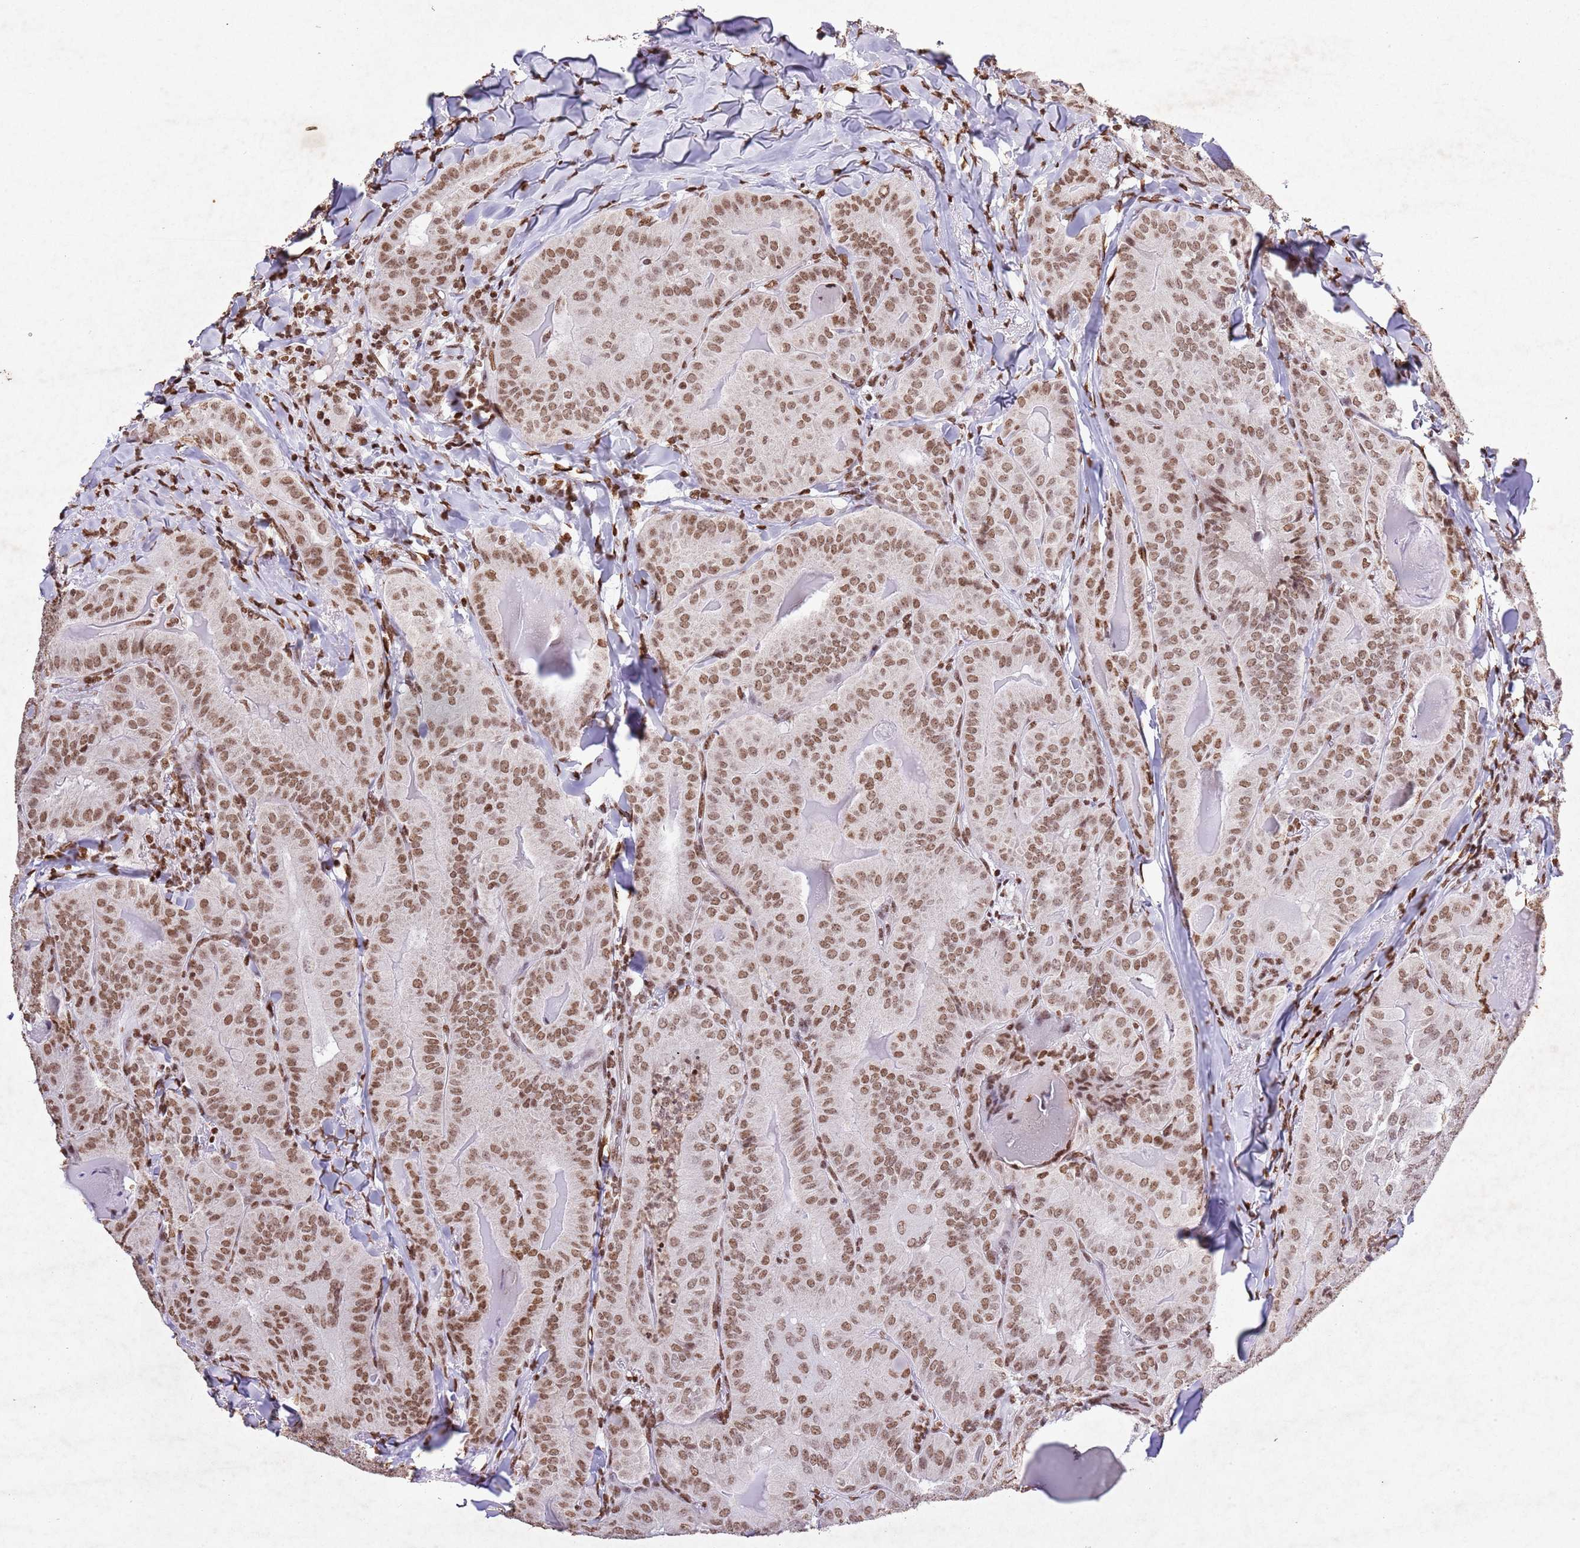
{"staining": {"intensity": "moderate", "quantity": ">75%", "location": "nuclear"}, "tissue": "thyroid cancer", "cell_type": "Tumor cells", "image_type": "cancer", "snomed": [{"axis": "morphology", "description": "Papillary adenocarcinoma, NOS"}, {"axis": "topography", "description": "Thyroid gland"}], "caption": "A brown stain highlights moderate nuclear expression of a protein in thyroid cancer (papillary adenocarcinoma) tumor cells. Immunohistochemistry (ihc) stains the protein of interest in brown and the nuclei are stained blue.", "gene": "BMAL1", "patient": {"sex": "female", "age": 68}}